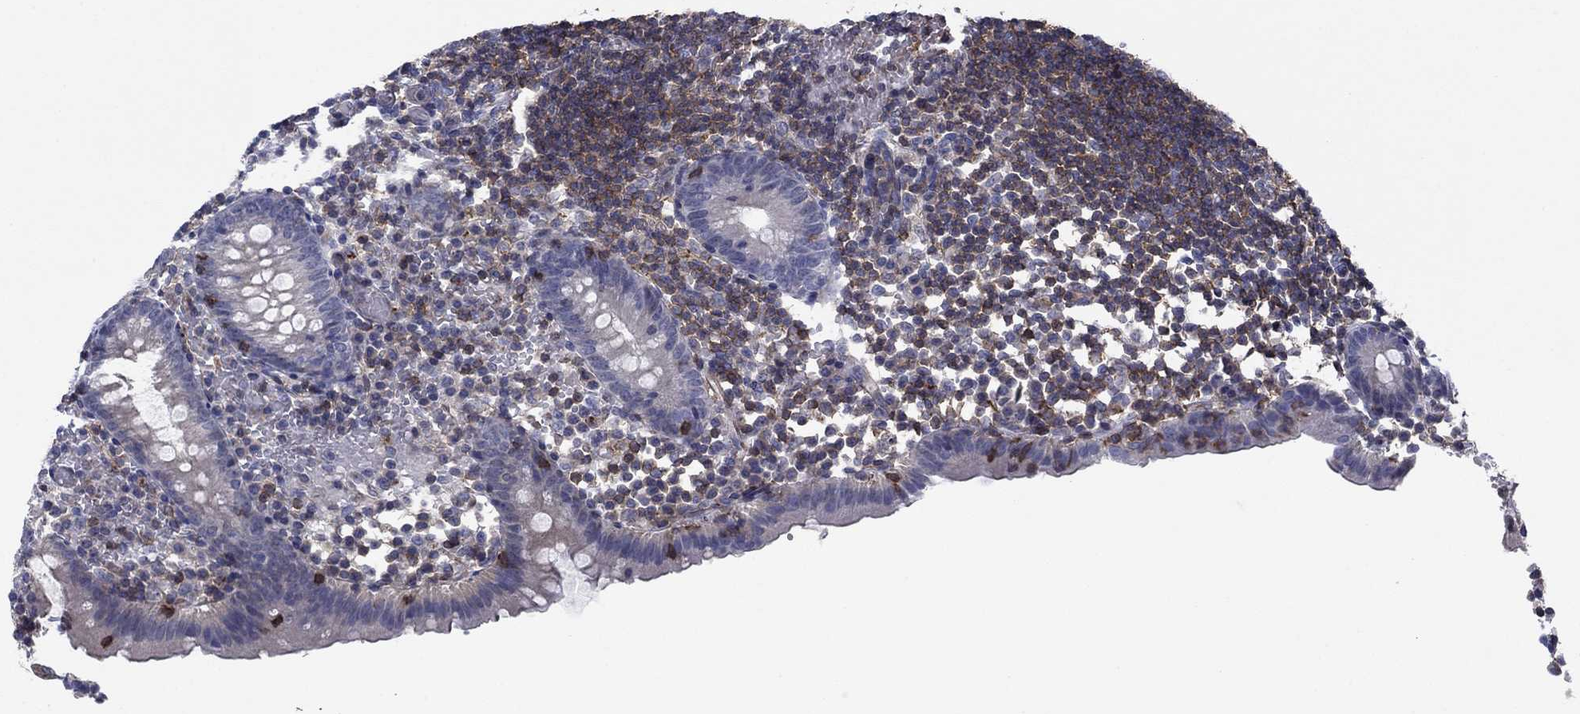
{"staining": {"intensity": "negative", "quantity": "none", "location": "none"}, "tissue": "appendix", "cell_type": "Glandular cells", "image_type": "normal", "snomed": [{"axis": "morphology", "description": "Normal tissue, NOS"}, {"axis": "topography", "description": "Appendix"}], "caption": "The histopathology image reveals no significant expression in glandular cells of appendix.", "gene": "PSD4", "patient": {"sex": "female", "age": 40}}